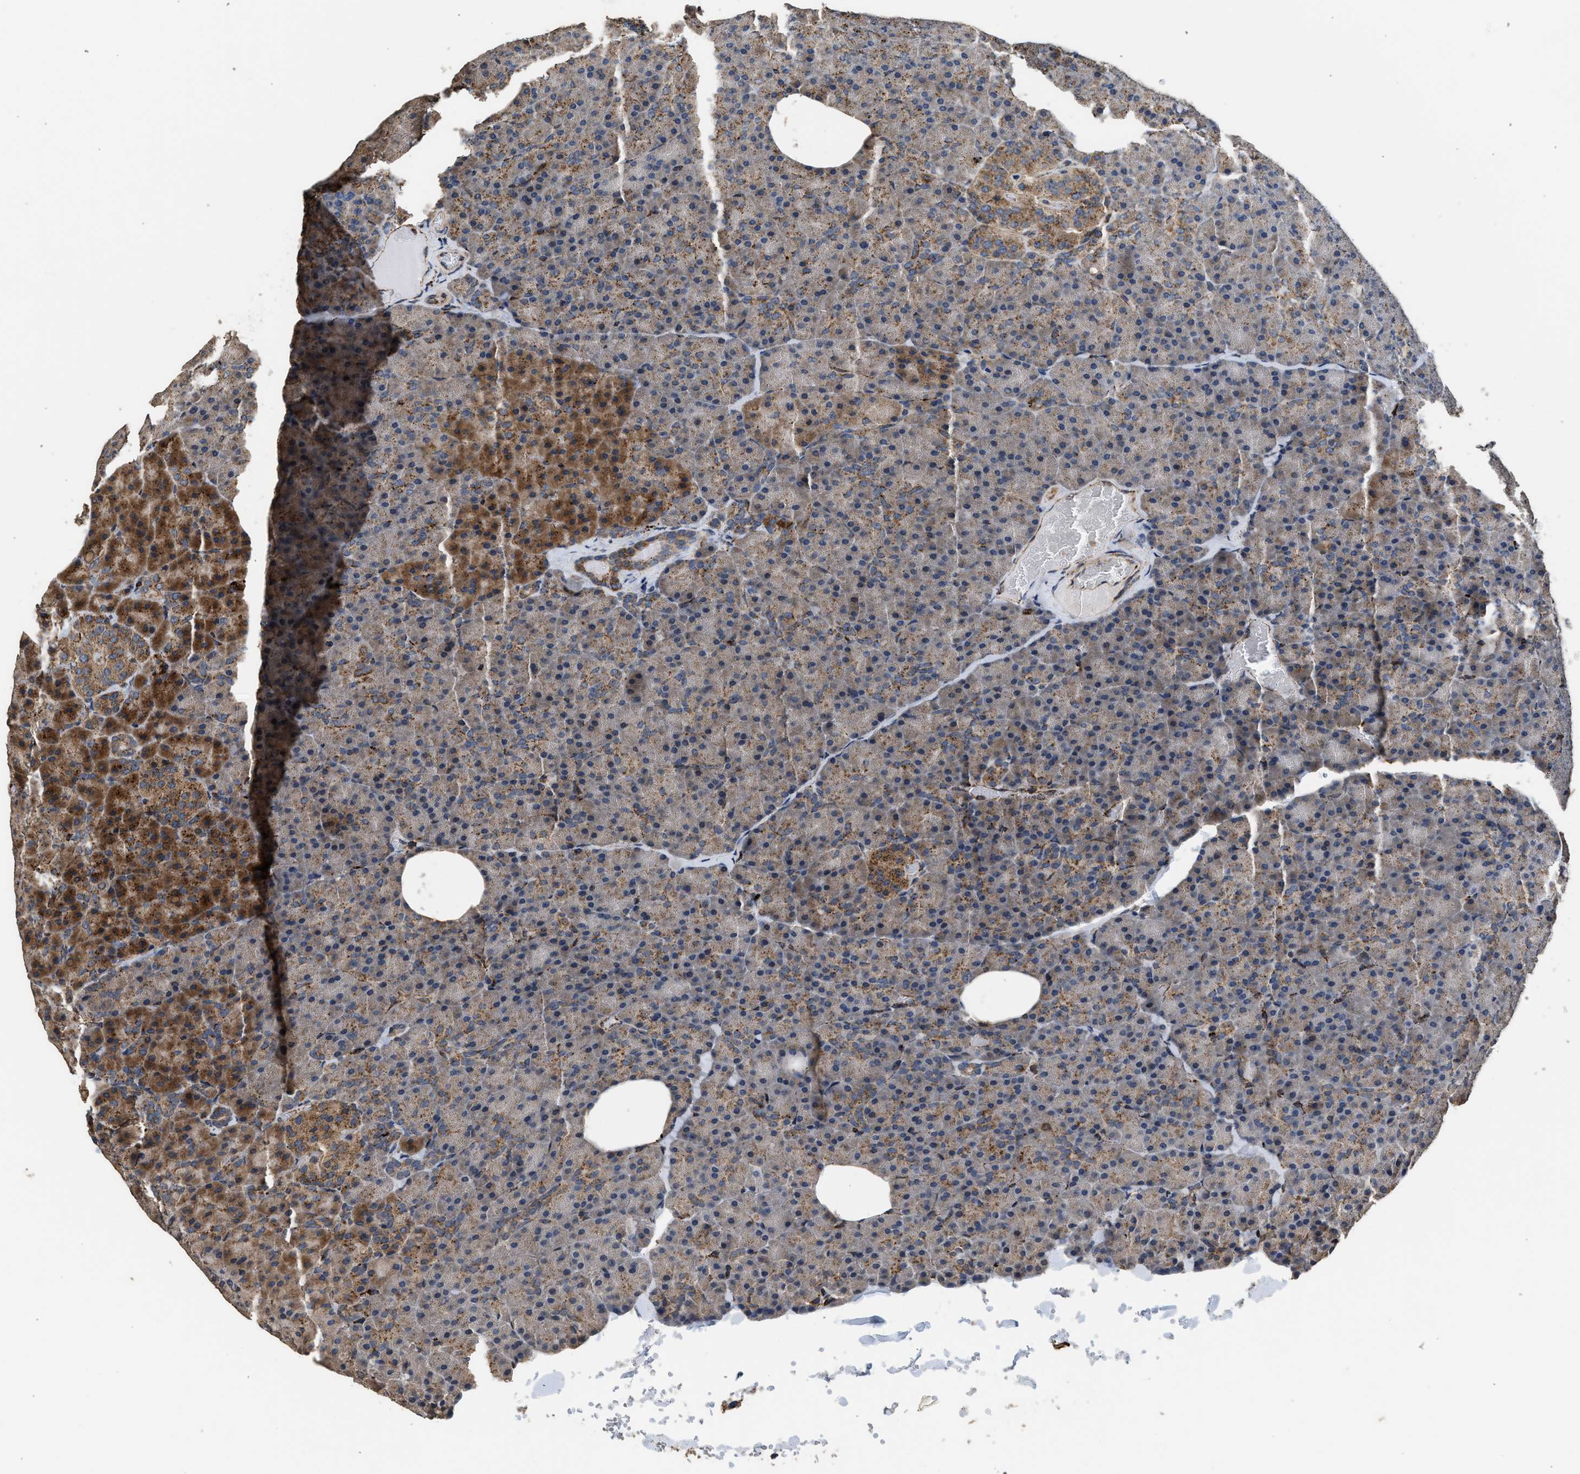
{"staining": {"intensity": "moderate", "quantity": "25%-75%", "location": "cytoplasmic/membranous"}, "tissue": "pancreas", "cell_type": "Exocrine glandular cells", "image_type": "normal", "snomed": [{"axis": "morphology", "description": "Normal tissue, NOS"}, {"axis": "topography", "description": "Pancreas"}], "caption": "The micrograph shows a brown stain indicating the presence of a protein in the cytoplasmic/membranous of exocrine glandular cells in pancreas. The staining was performed using DAB (3,3'-diaminobenzidine), with brown indicating positive protein expression. Nuclei are stained blue with hematoxylin.", "gene": "CTSV", "patient": {"sex": "female", "age": 35}}